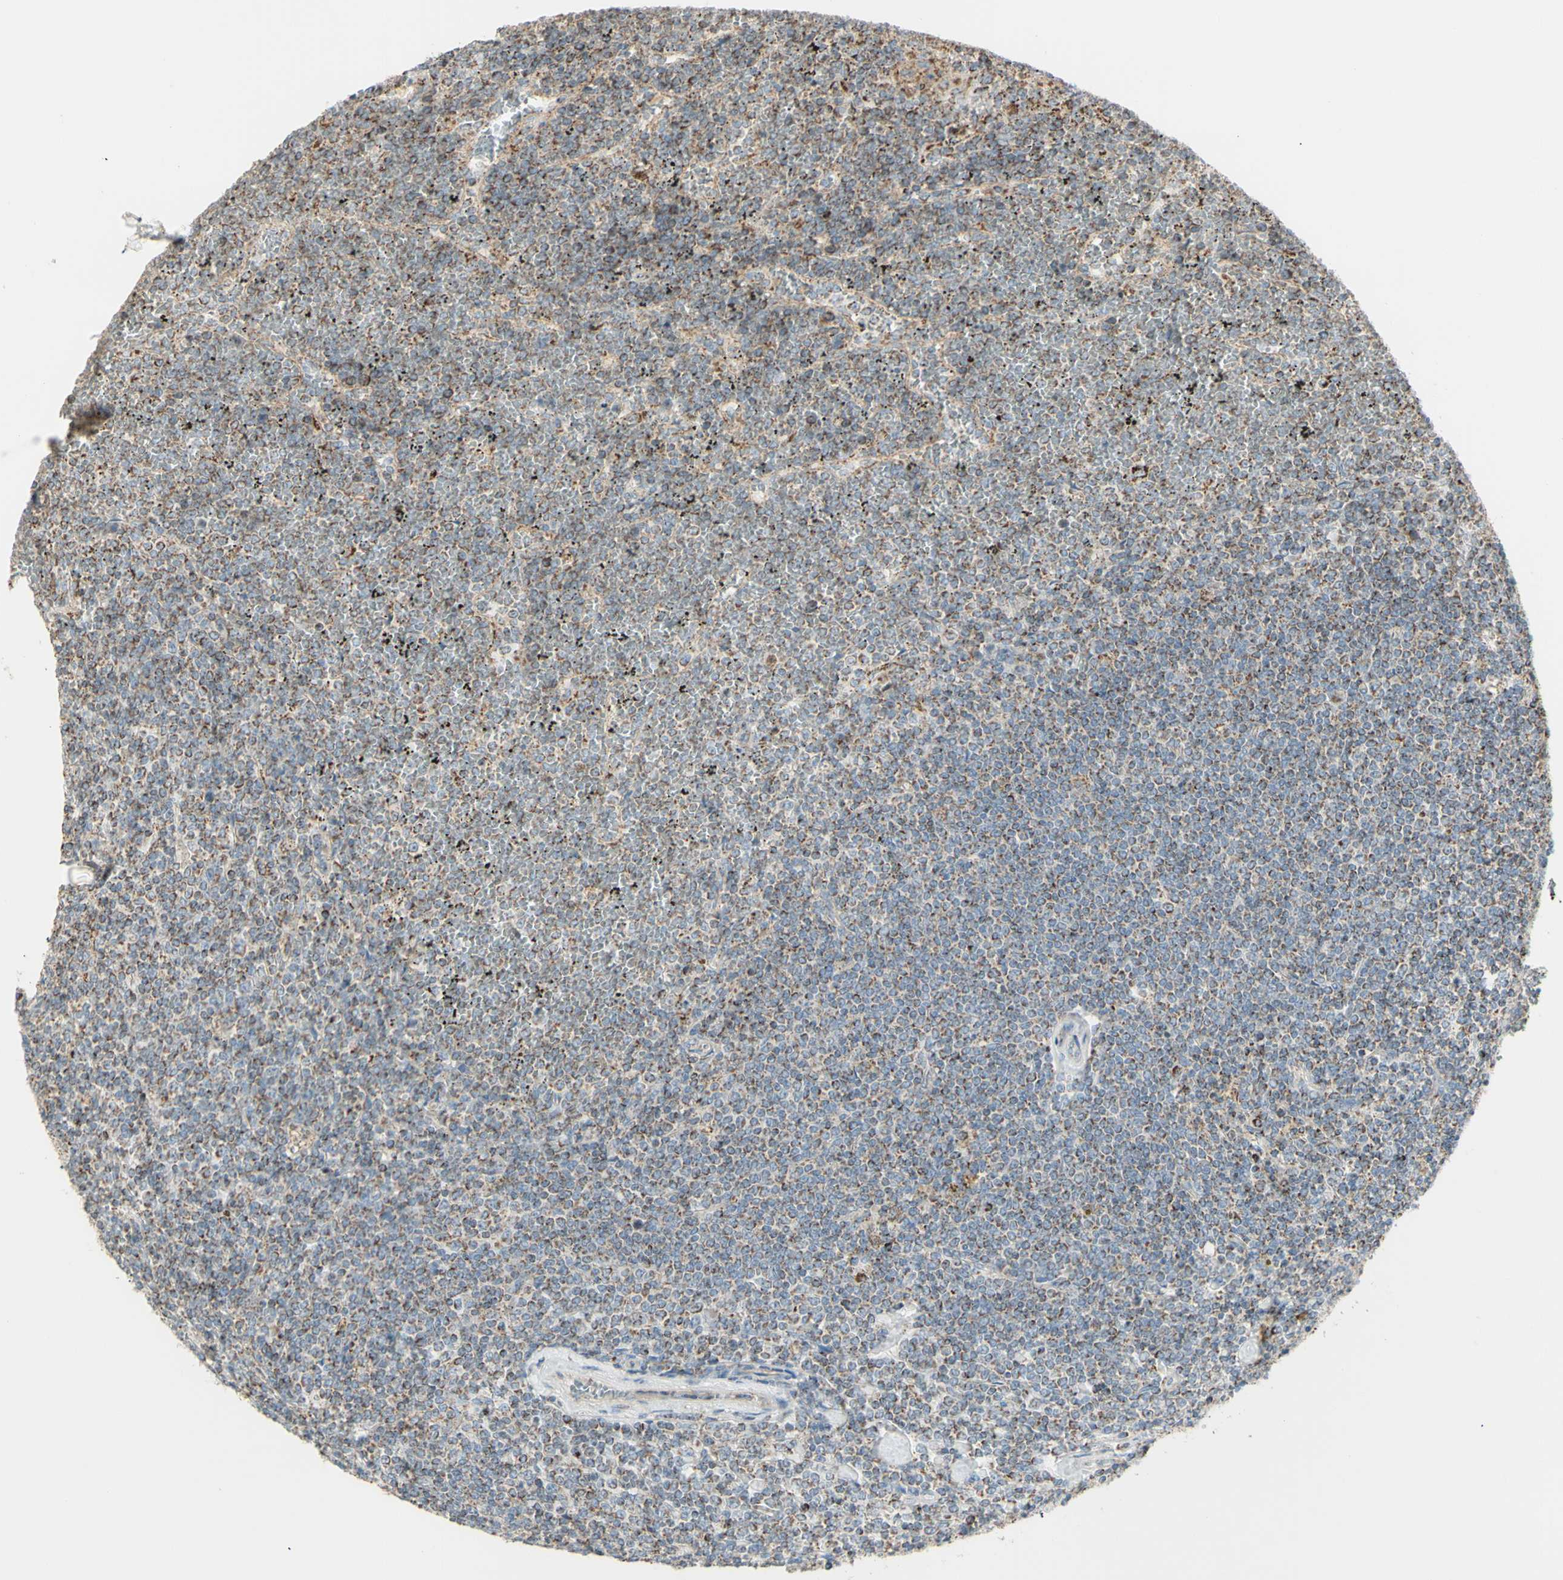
{"staining": {"intensity": "weak", "quantity": "25%-75%", "location": "cytoplasmic/membranous"}, "tissue": "lymphoma", "cell_type": "Tumor cells", "image_type": "cancer", "snomed": [{"axis": "morphology", "description": "Malignant lymphoma, non-Hodgkin's type, Low grade"}, {"axis": "topography", "description": "Spleen"}], "caption": "This image displays malignant lymphoma, non-Hodgkin's type (low-grade) stained with immunohistochemistry to label a protein in brown. The cytoplasmic/membranous of tumor cells show weak positivity for the protein. Nuclei are counter-stained blue.", "gene": "LETM1", "patient": {"sex": "female", "age": 19}}